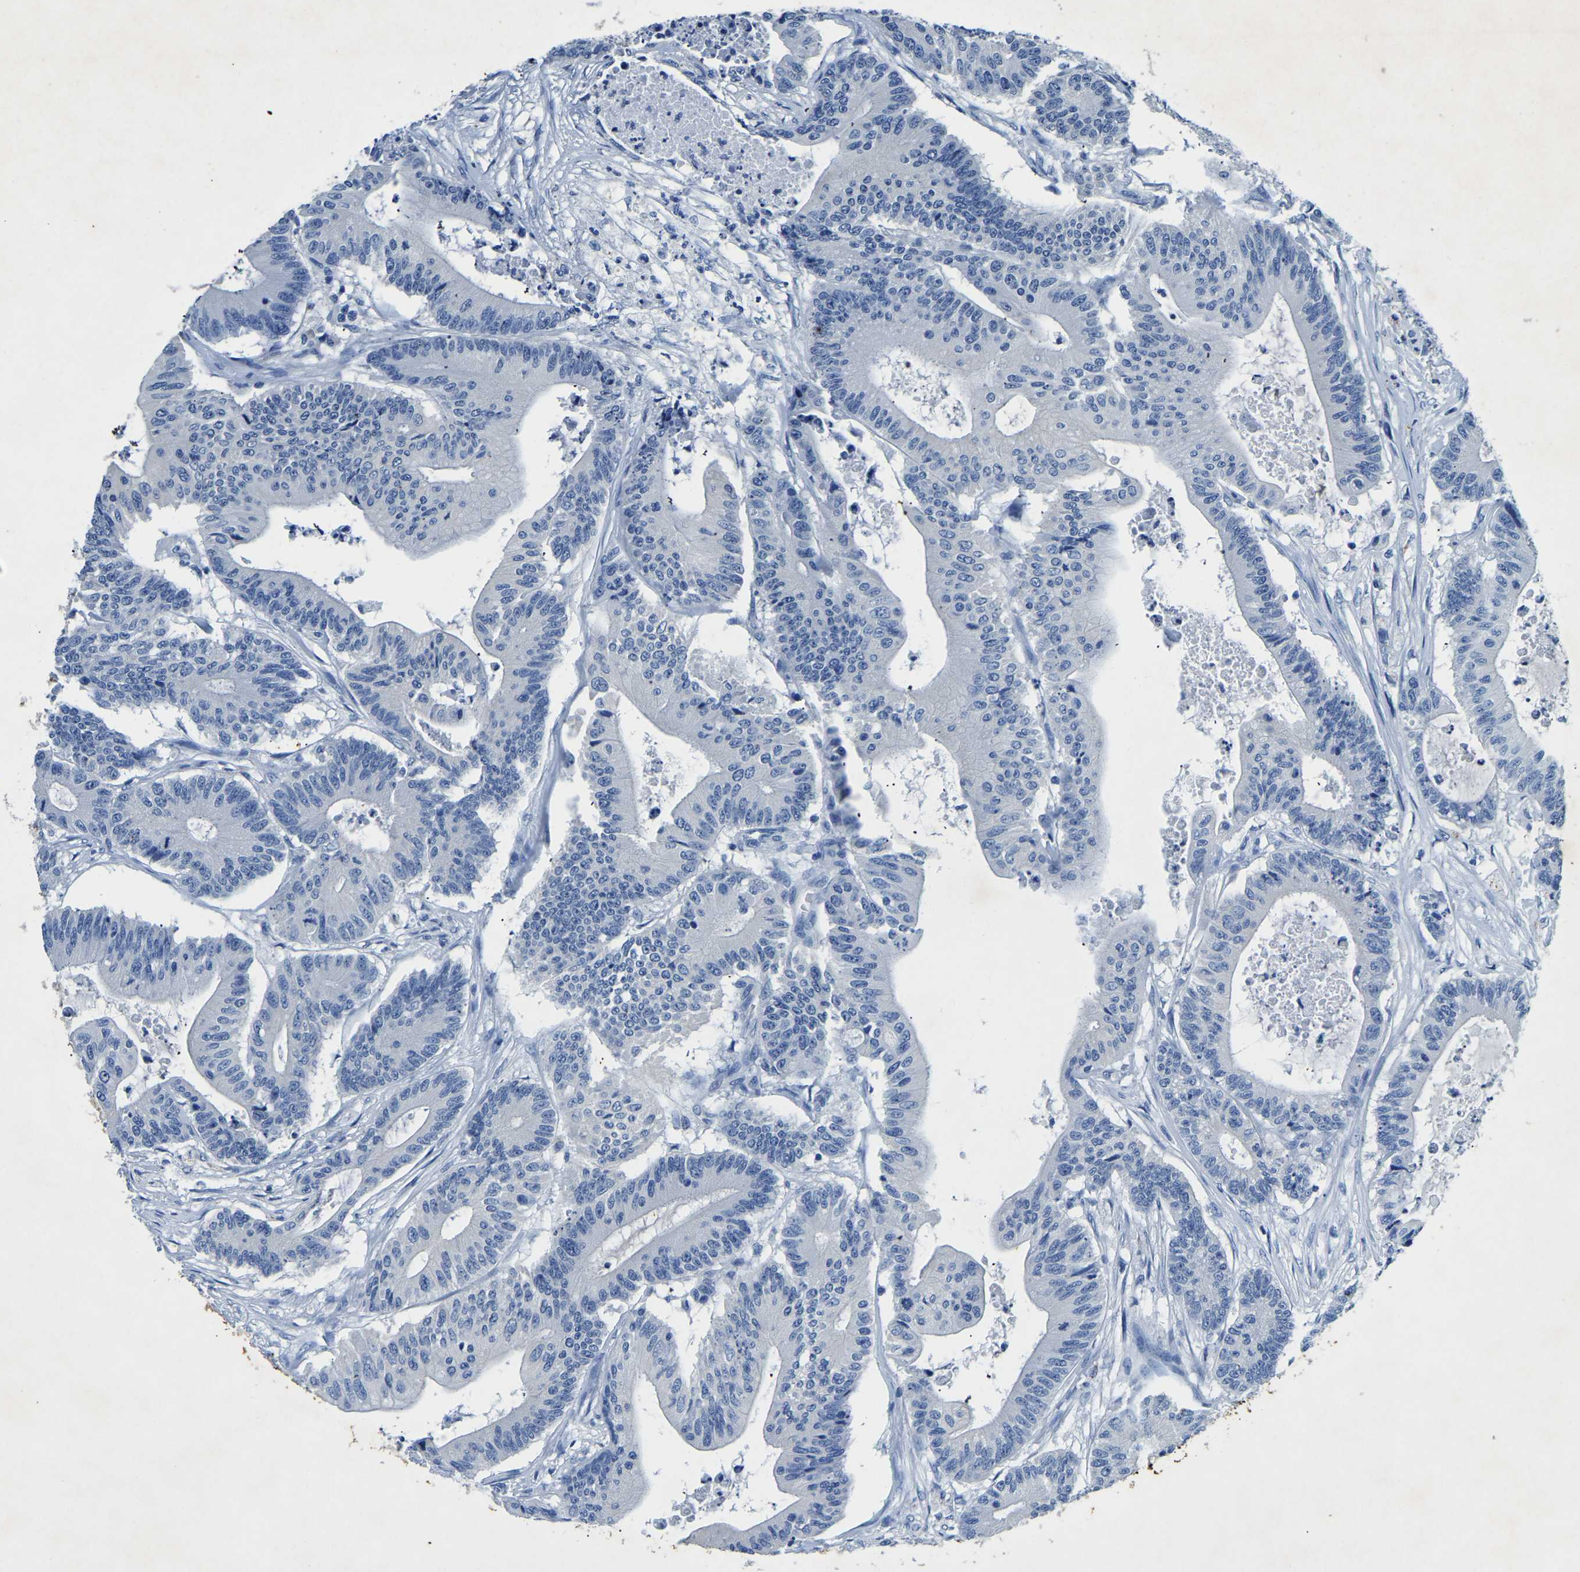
{"staining": {"intensity": "negative", "quantity": "none", "location": "none"}, "tissue": "colorectal cancer", "cell_type": "Tumor cells", "image_type": "cancer", "snomed": [{"axis": "morphology", "description": "Adenocarcinoma, NOS"}, {"axis": "topography", "description": "Colon"}], "caption": "Immunohistochemical staining of human adenocarcinoma (colorectal) reveals no significant expression in tumor cells. (DAB IHC visualized using brightfield microscopy, high magnification).", "gene": "UBN2", "patient": {"sex": "female", "age": 84}}